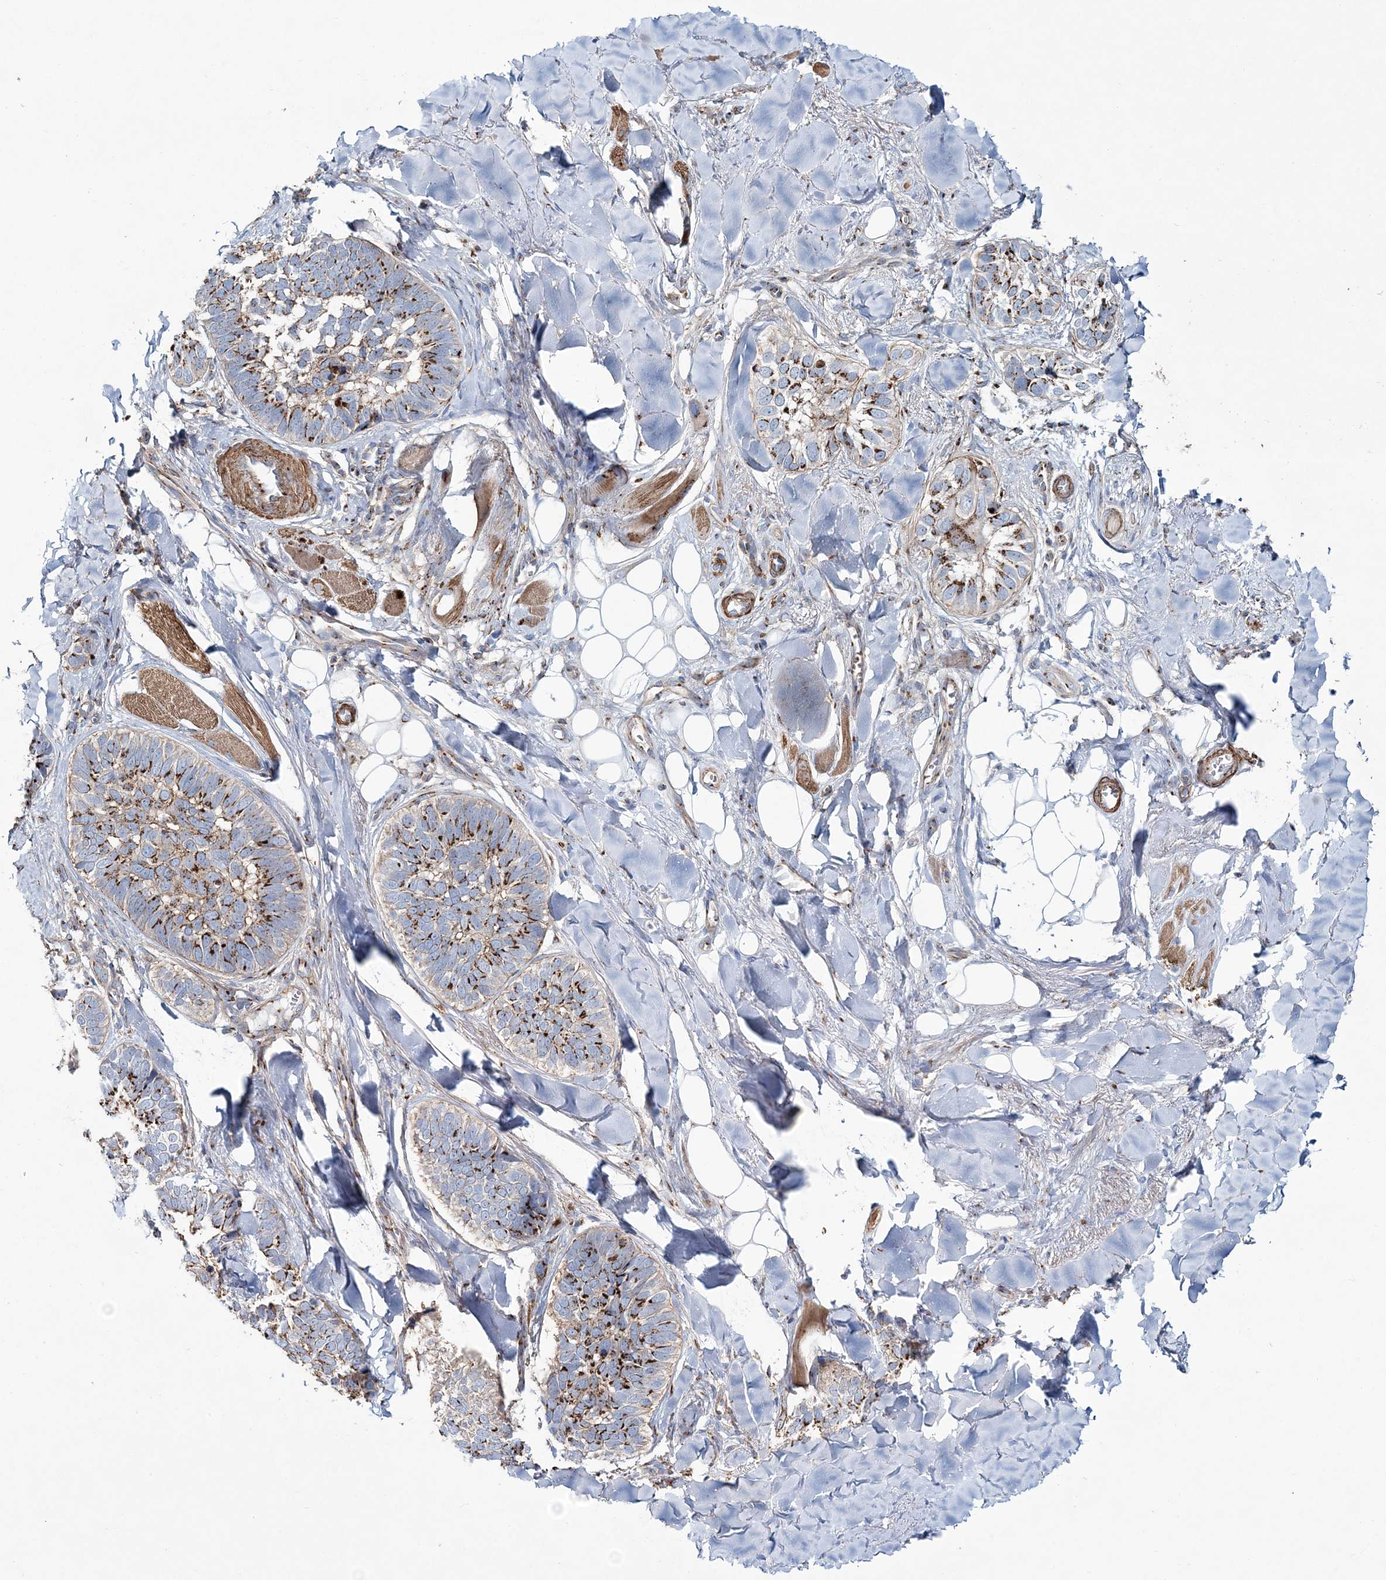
{"staining": {"intensity": "strong", "quantity": "25%-75%", "location": "cytoplasmic/membranous"}, "tissue": "skin cancer", "cell_type": "Tumor cells", "image_type": "cancer", "snomed": [{"axis": "morphology", "description": "Basal cell carcinoma"}, {"axis": "topography", "description": "Skin"}], "caption": "Strong cytoplasmic/membranous positivity is seen in approximately 25%-75% of tumor cells in skin basal cell carcinoma.", "gene": "MAN1A2", "patient": {"sex": "male", "age": 62}}